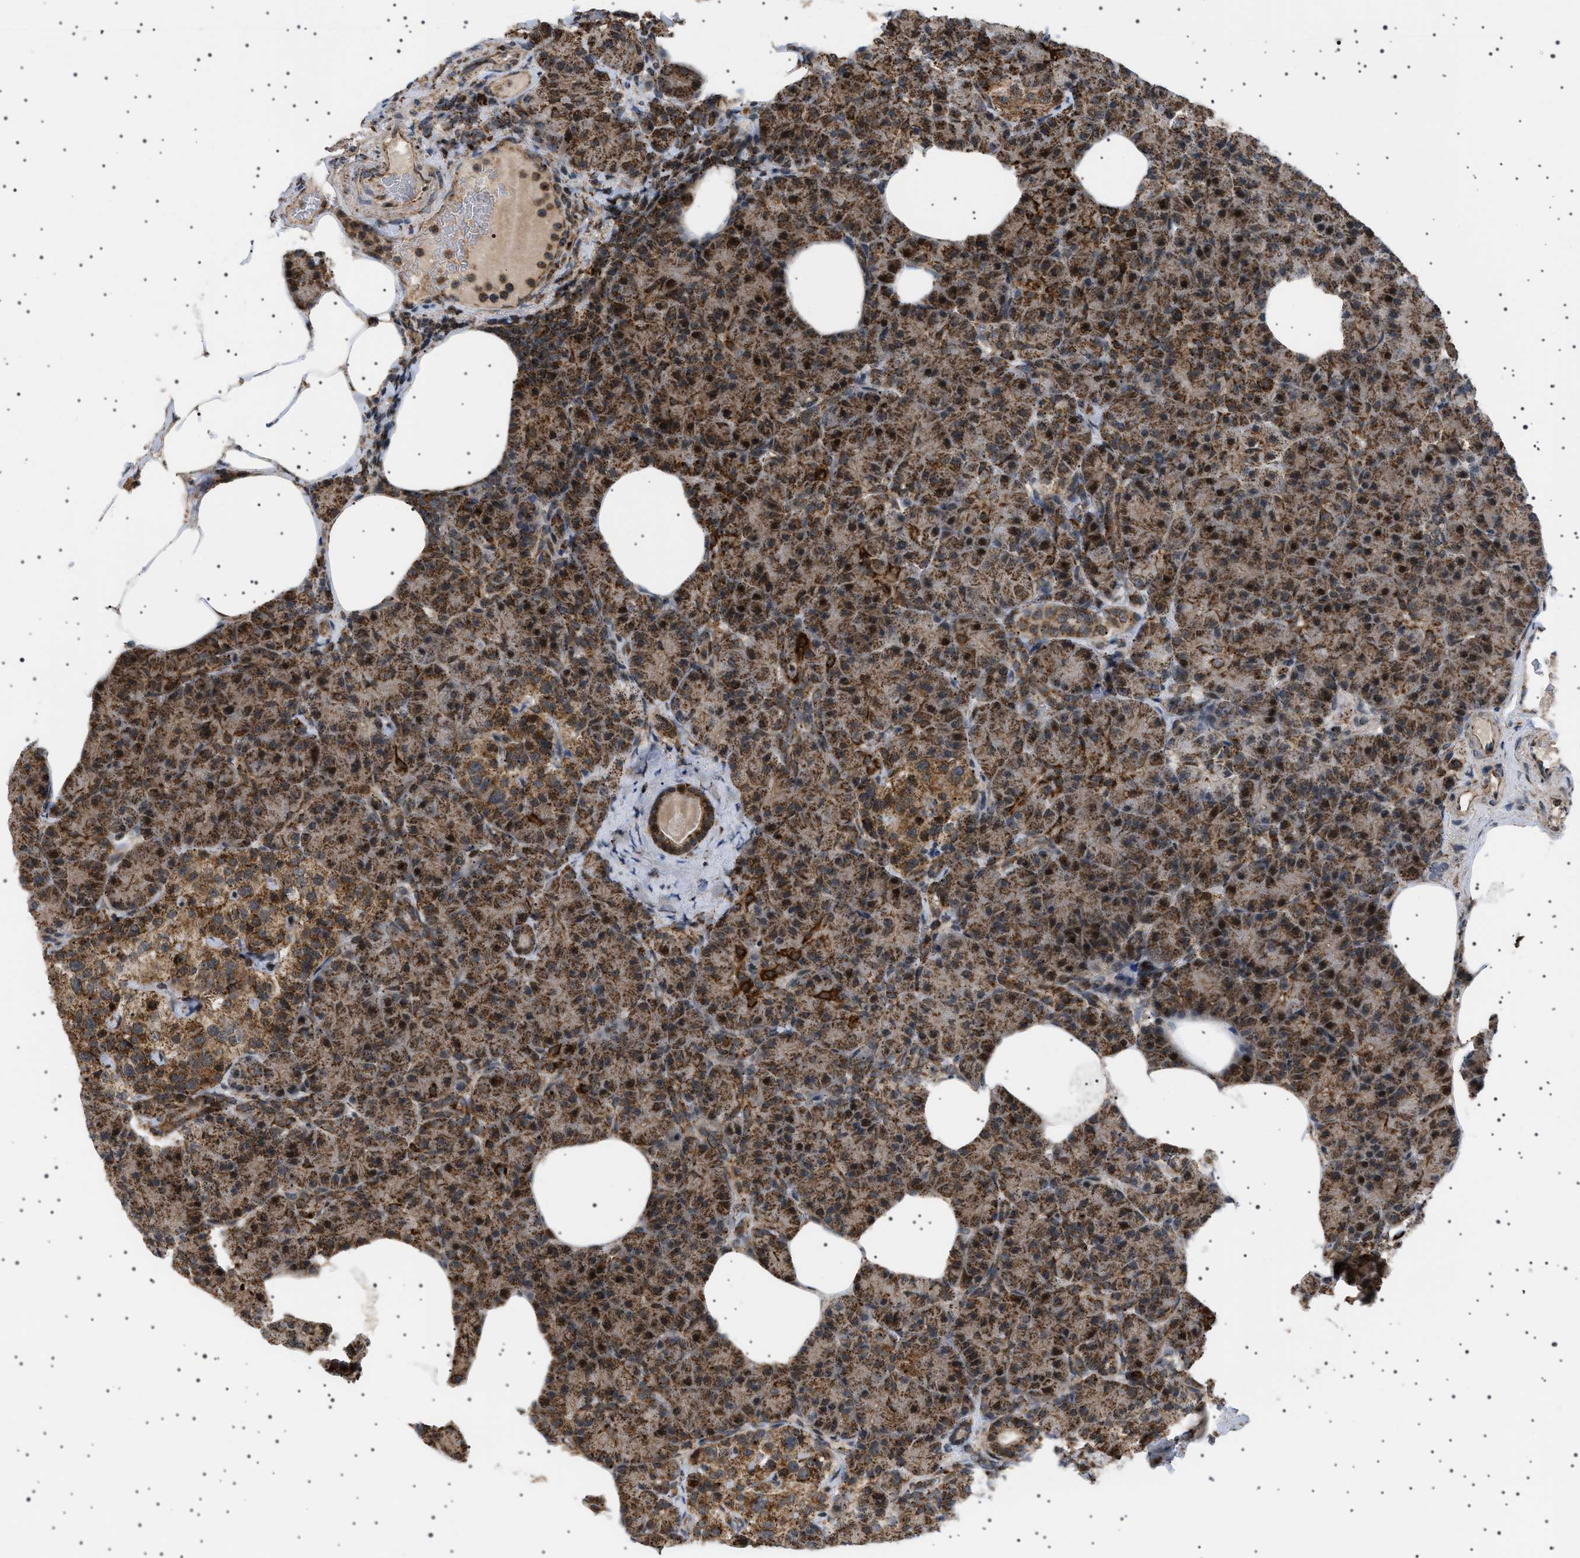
{"staining": {"intensity": "strong", "quantity": ">75%", "location": "cytoplasmic/membranous,nuclear"}, "tissue": "pancreas", "cell_type": "Exocrine glandular cells", "image_type": "normal", "snomed": [{"axis": "morphology", "description": "Normal tissue, NOS"}, {"axis": "topography", "description": "Pancreas"}], "caption": "Immunohistochemistry (IHC) photomicrograph of normal pancreas: human pancreas stained using immunohistochemistry (IHC) demonstrates high levels of strong protein expression localized specifically in the cytoplasmic/membranous,nuclear of exocrine glandular cells, appearing as a cytoplasmic/membranous,nuclear brown color.", "gene": "MELK", "patient": {"sex": "female", "age": 70}}